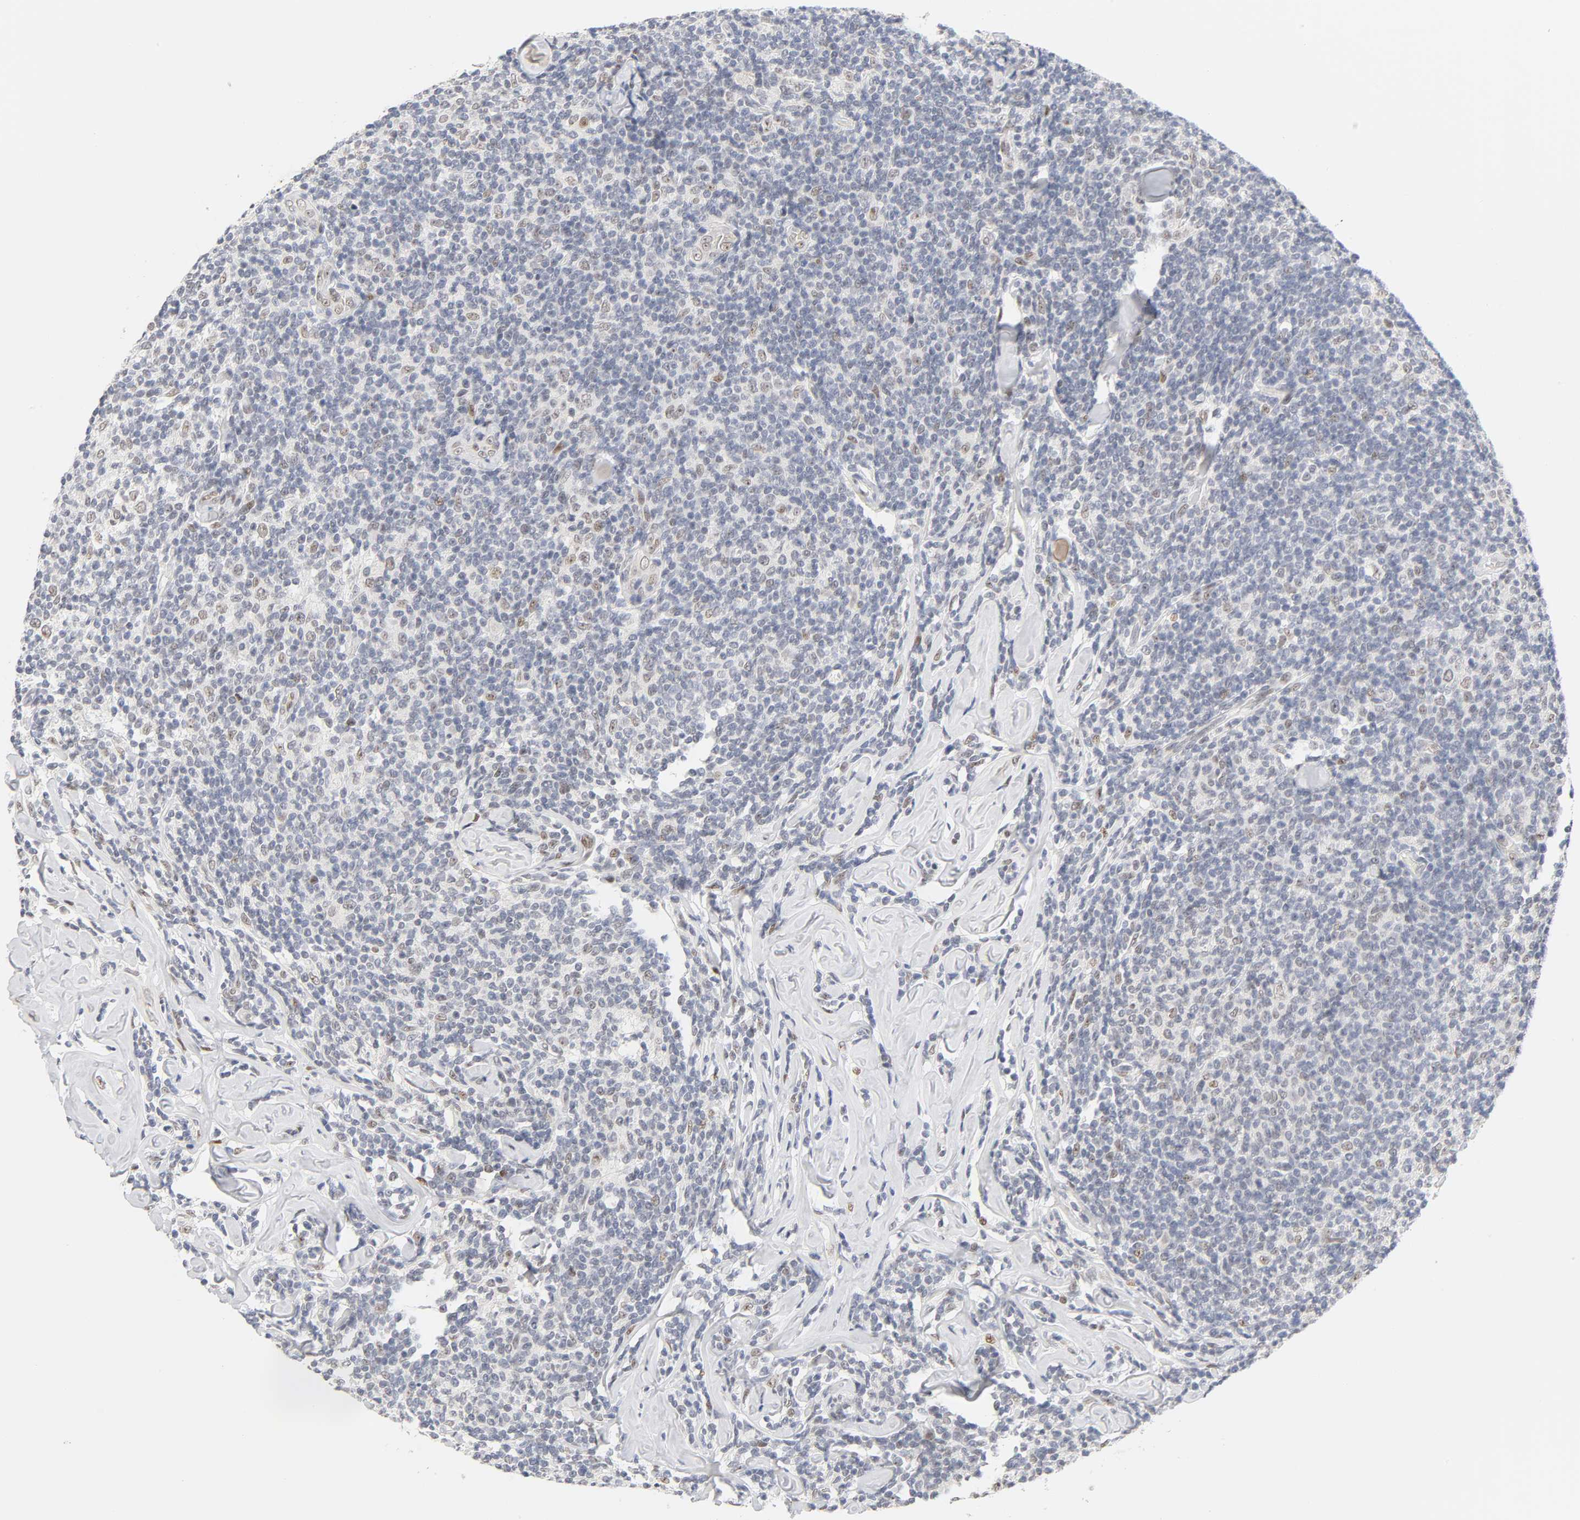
{"staining": {"intensity": "moderate", "quantity": "<25%", "location": "nuclear"}, "tissue": "lymphoma", "cell_type": "Tumor cells", "image_type": "cancer", "snomed": [{"axis": "morphology", "description": "Malignant lymphoma, non-Hodgkin's type, Low grade"}, {"axis": "topography", "description": "Lymph node"}], "caption": "Lymphoma stained for a protein displays moderate nuclear positivity in tumor cells.", "gene": "MNAT1", "patient": {"sex": "female", "age": 56}}